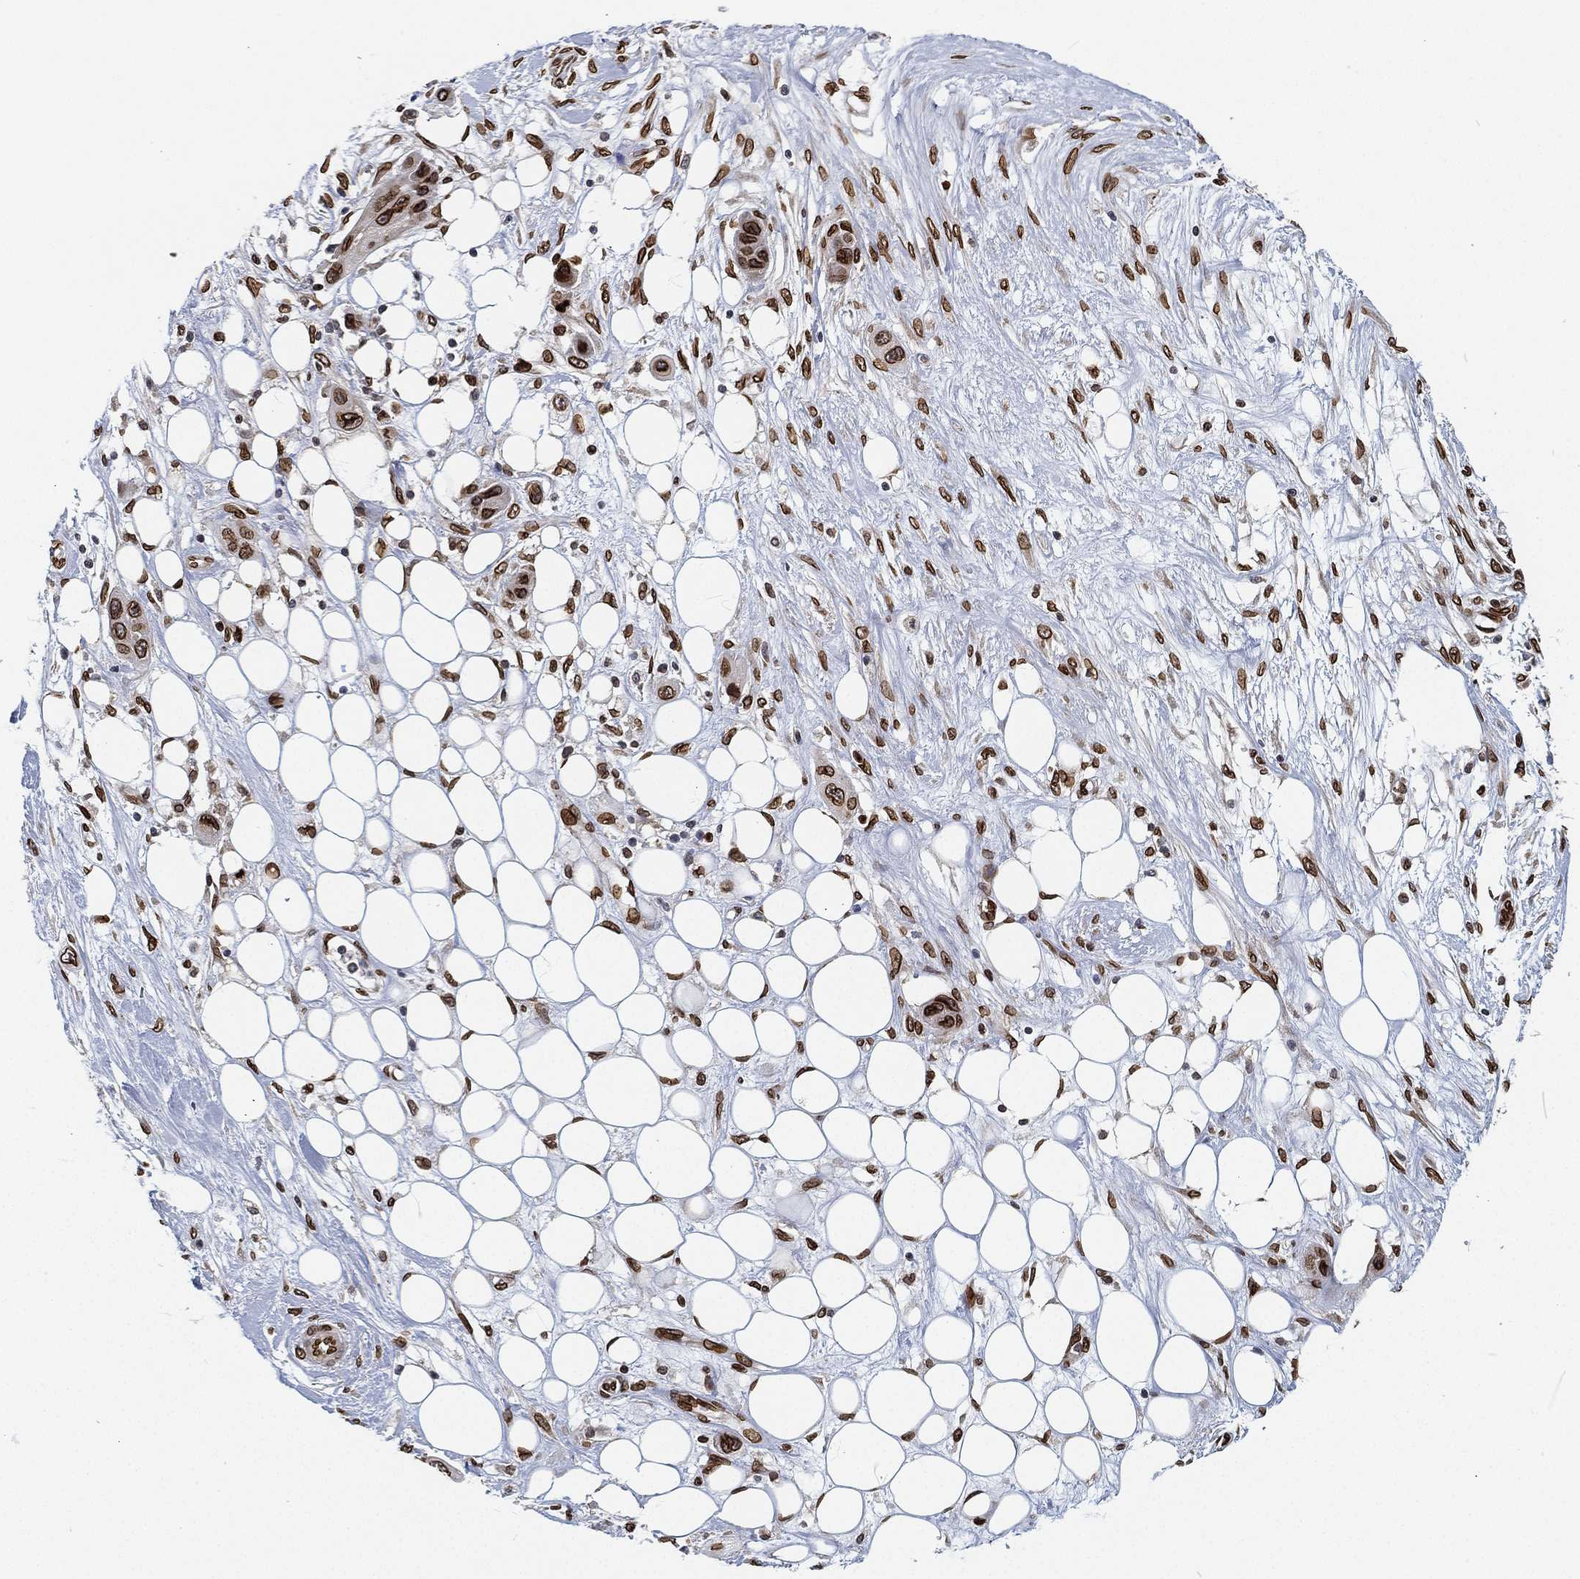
{"staining": {"intensity": "strong", "quantity": ">75%", "location": "cytoplasmic/membranous,nuclear"}, "tissue": "skin cancer", "cell_type": "Tumor cells", "image_type": "cancer", "snomed": [{"axis": "morphology", "description": "Squamous cell carcinoma, NOS"}, {"axis": "topography", "description": "Skin"}], "caption": "Human skin squamous cell carcinoma stained with a brown dye demonstrates strong cytoplasmic/membranous and nuclear positive positivity in about >75% of tumor cells.", "gene": "PALB2", "patient": {"sex": "male", "age": 79}}